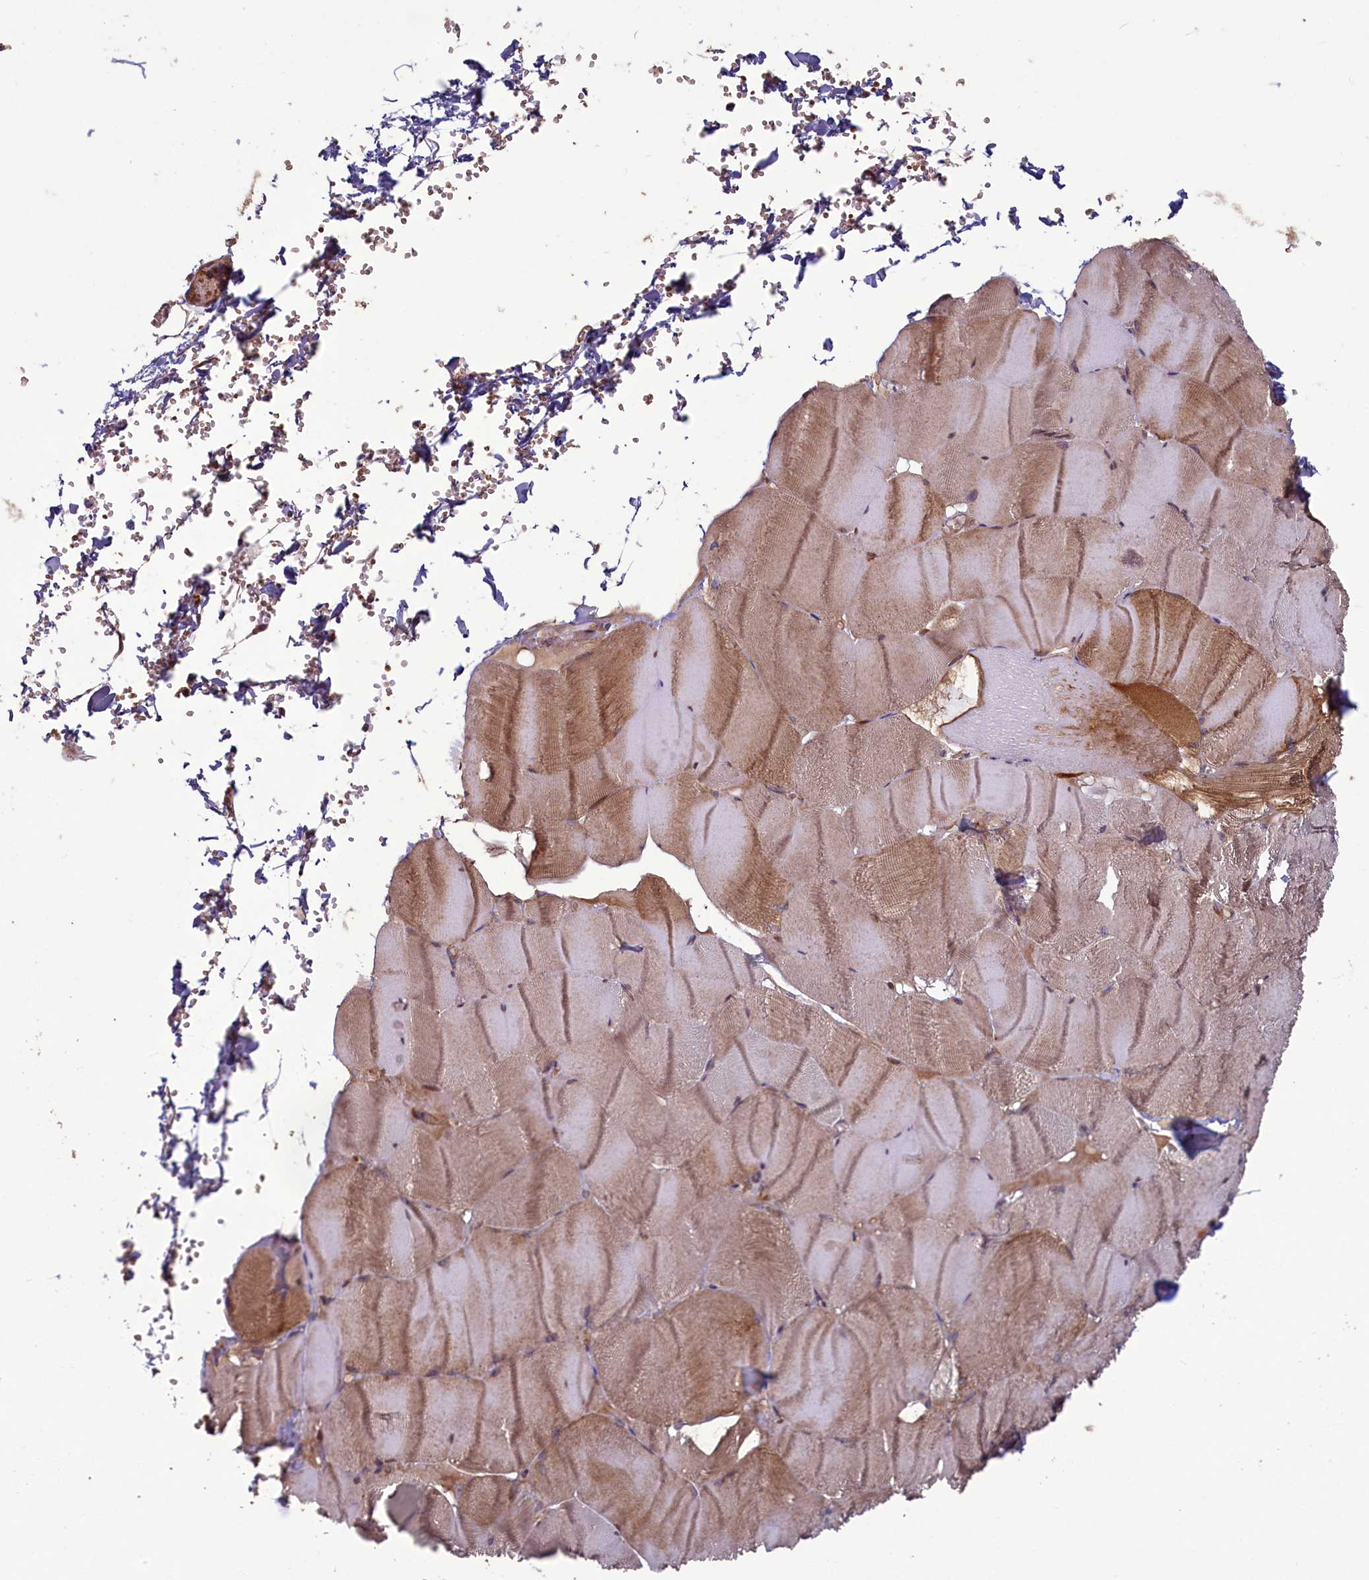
{"staining": {"intensity": "moderate", "quantity": "25%-75%", "location": "cytoplasmic/membranous"}, "tissue": "skeletal muscle", "cell_type": "Myocytes", "image_type": "normal", "snomed": [{"axis": "morphology", "description": "Normal tissue, NOS"}, {"axis": "morphology", "description": "Basal cell carcinoma"}, {"axis": "topography", "description": "Skeletal muscle"}], "caption": "Protein staining exhibits moderate cytoplasmic/membranous expression in about 25%-75% of myocytes in unremarkable skeletal muscle.", "gene": "CIAO2B", "patient": {"sex": "female", "age": 64}}